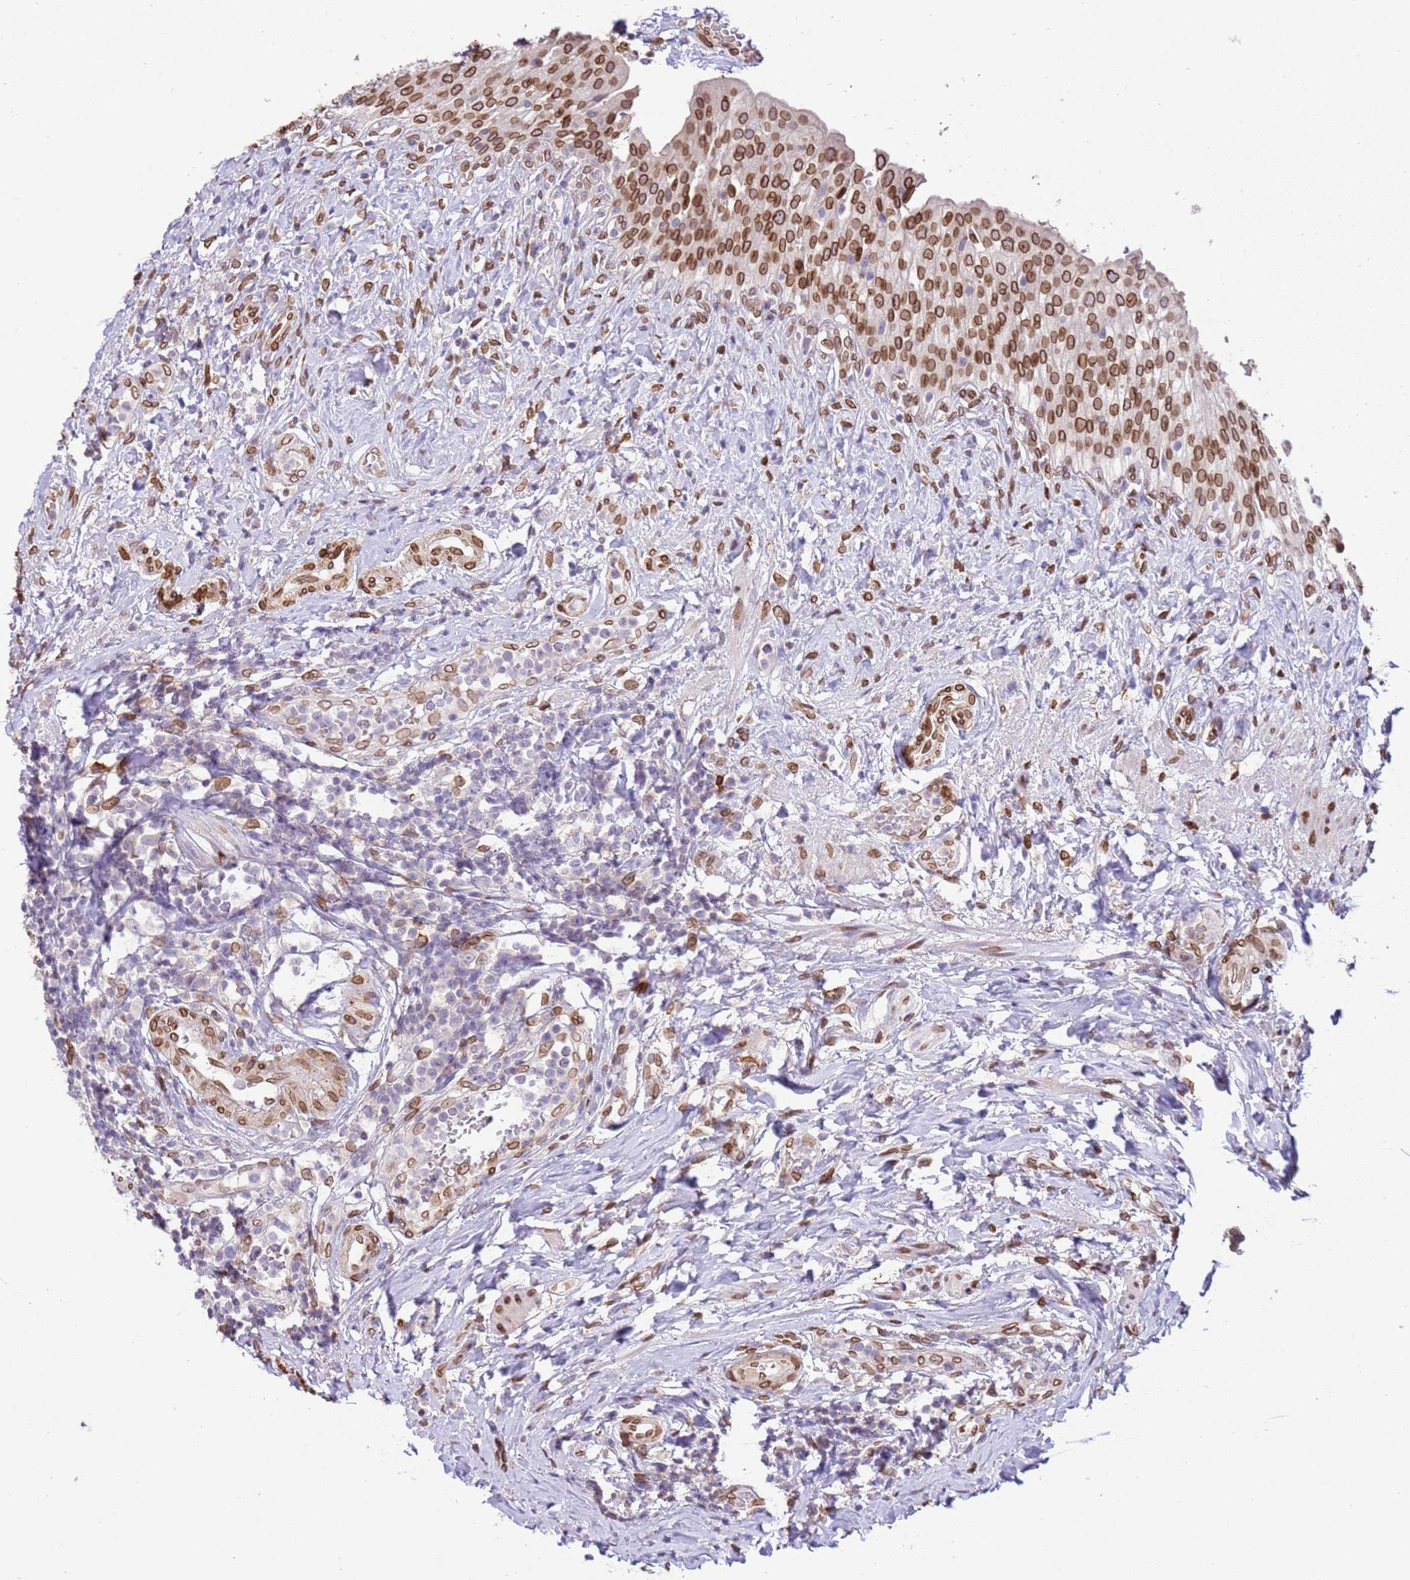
{"staining": {"intensity": "strong", "quantity": ">75%", "location": "cytoplasmic/membranous,nuclear"}, "tissue": "urinary bladder", "cell_type": "Urothelial cells", "image_type": "normal", "snomed": [{"axis": "morphology", "description": "Normal tissue, NOS"}, {"axis": "morphology", "description": "Inflammation, NOS"}, {"axis": "topography", "description": "Urinary bladder"}], "caption": "Protein staining shows strong cytoplasmic/membranous,nuclear positivity in about >75% of urothelial cells in unremarkable urinary bladder. The staining is performed using DAB brown chromogen to label protein expression. The nuclei are counter-stained blue using hematoxylin.", "gene": "TMEM47", "patient": {"sex": "male", "age": 64}}